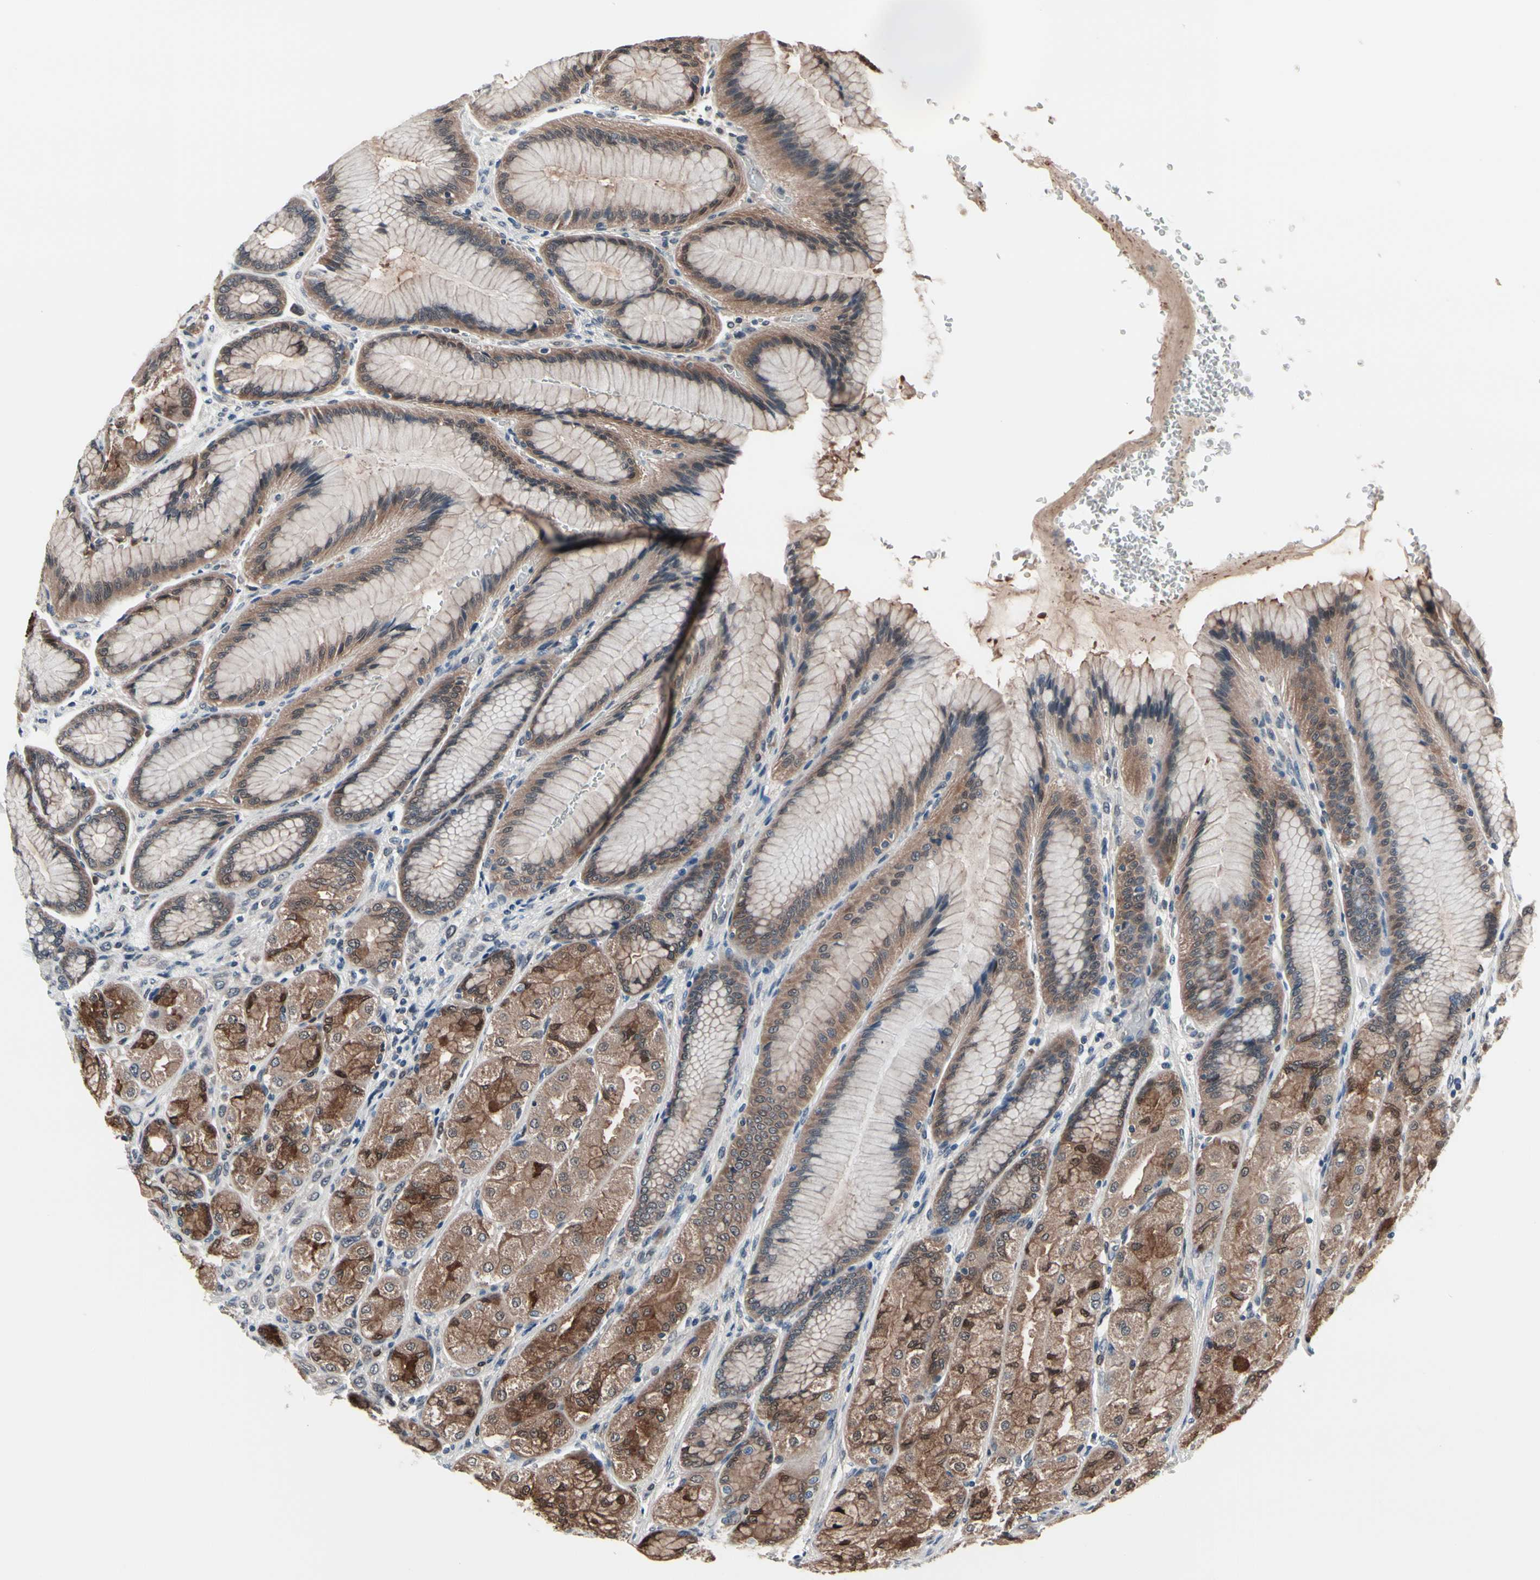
{"staining": {"intensity": "moderate", "quantity": "25%-75%", "location": "cytoplasmic/membranous"}, "tissue": "stomach", "cell_type": "Glandular cells", "image_type": "normal", "snomed": [{"axis": "morphology", "description": "Normal tissue, NOS"}, {"axis": "morphology", "description": "Adenocarcinoma, NOS"}, {"axis": "topography", "description": "Stomach"}, {"axis": "topography", "description": "Stomach, lower"}], "caption": "A high-resolution image shows immunohistochemistry (IHC) staining of normal stomach, which demonstrates moderate cytoplasmic/membranous expression in approximately 25%-75% of glandular cells.", "gene": "PRDX6", "patient": {"sex": "female", "age": 65}}